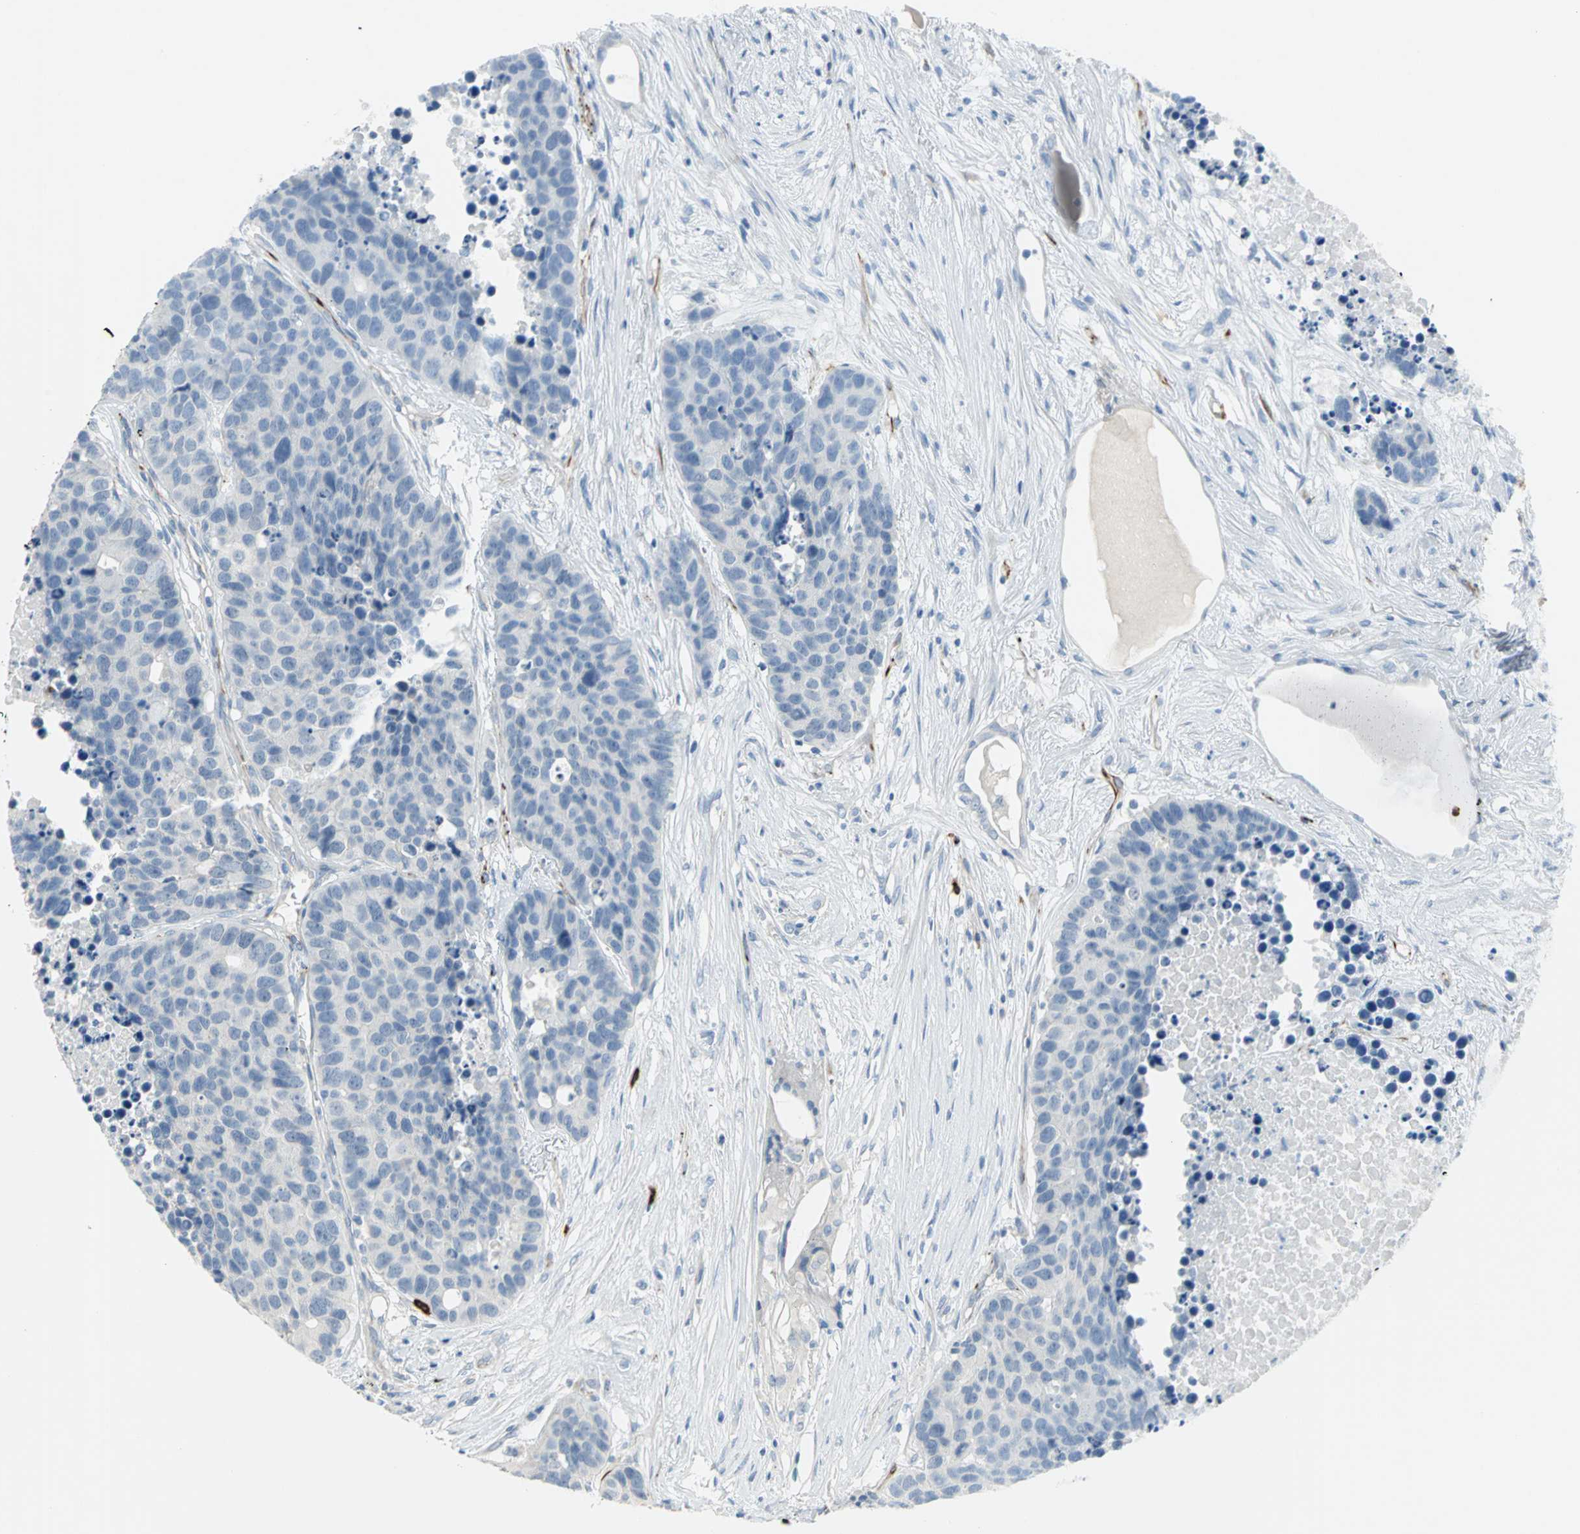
{"staining": {"intensity": "negative", "quantity": "none", "location": "none"}, "tissue": "carcinoid", "cell_type": "Tumor cells", "image_type": "cancer", "snomed": [{"axis": "morphology", "description": "Carcinoid, malignant, NOS"}, {"axis": "topography", "description": "Lung"}], "caption": "IHC of human carcinoid (malignant) demonstrates no positivity in tumor cells. (Brightfield microscopy of DAB immunohistochemistry (IHC) at high magnification).", "gene": "ALOX15", "patient": {"sex": "male", "age": 60}}